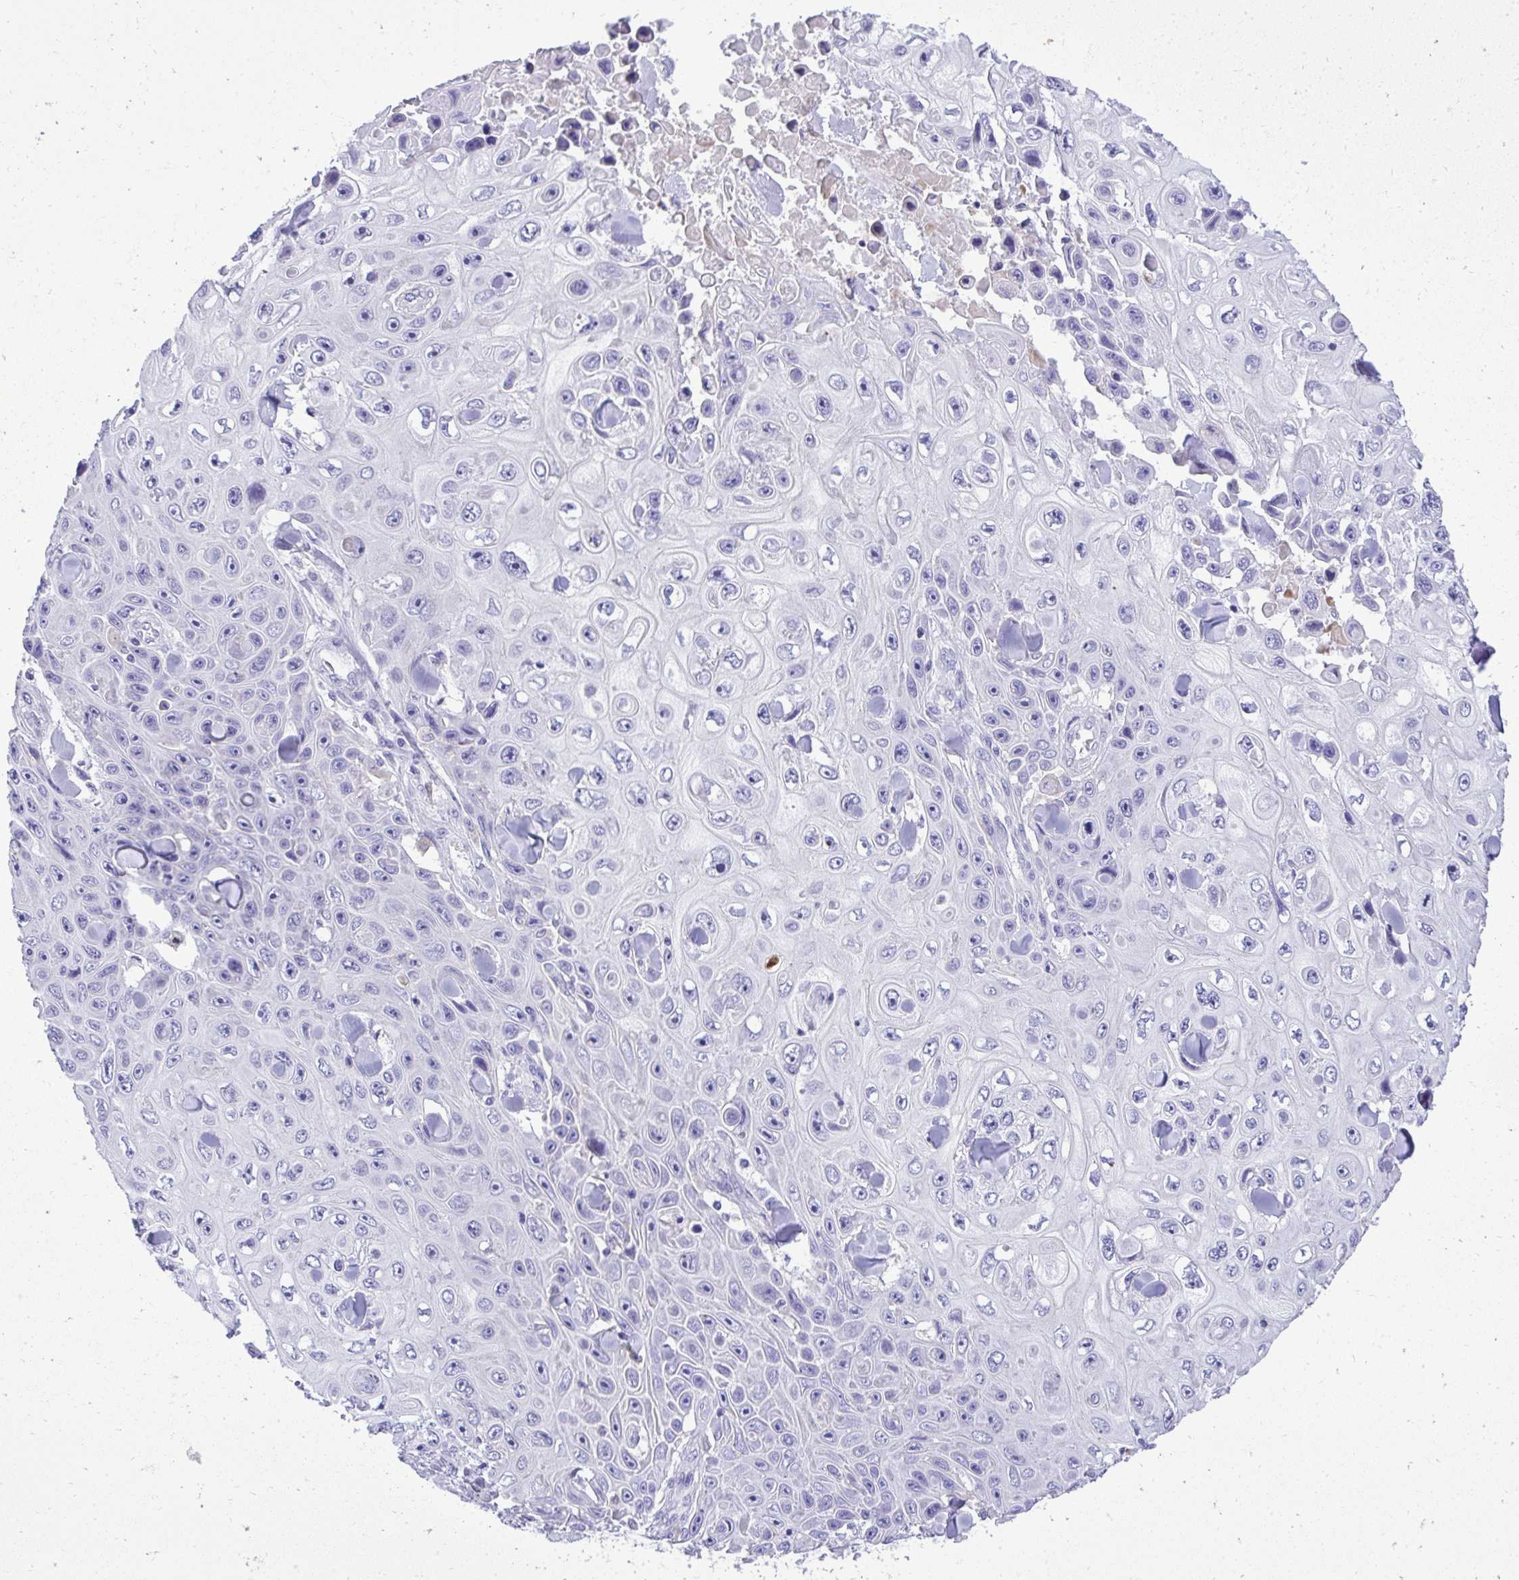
{"staining": {"intensity": "negative", "quantity": "none", "location": "none"}, "tissue": "skin cancer", "cell_type": "Tumor cells", "image_type": "cancer", "snomed": [{"axis": "morphology", "description": "Squamous cell carcinoma, NOS"}, {"axis": "topography", "description": "Skin"}], "caption": "Human skin cancer (squamous cell carcinoma) stained for a protein using IHC displays no positivity in tumor cells.", "gene": "ST6GALNAC3", "patient": {"sex": "male", "age": 82}}